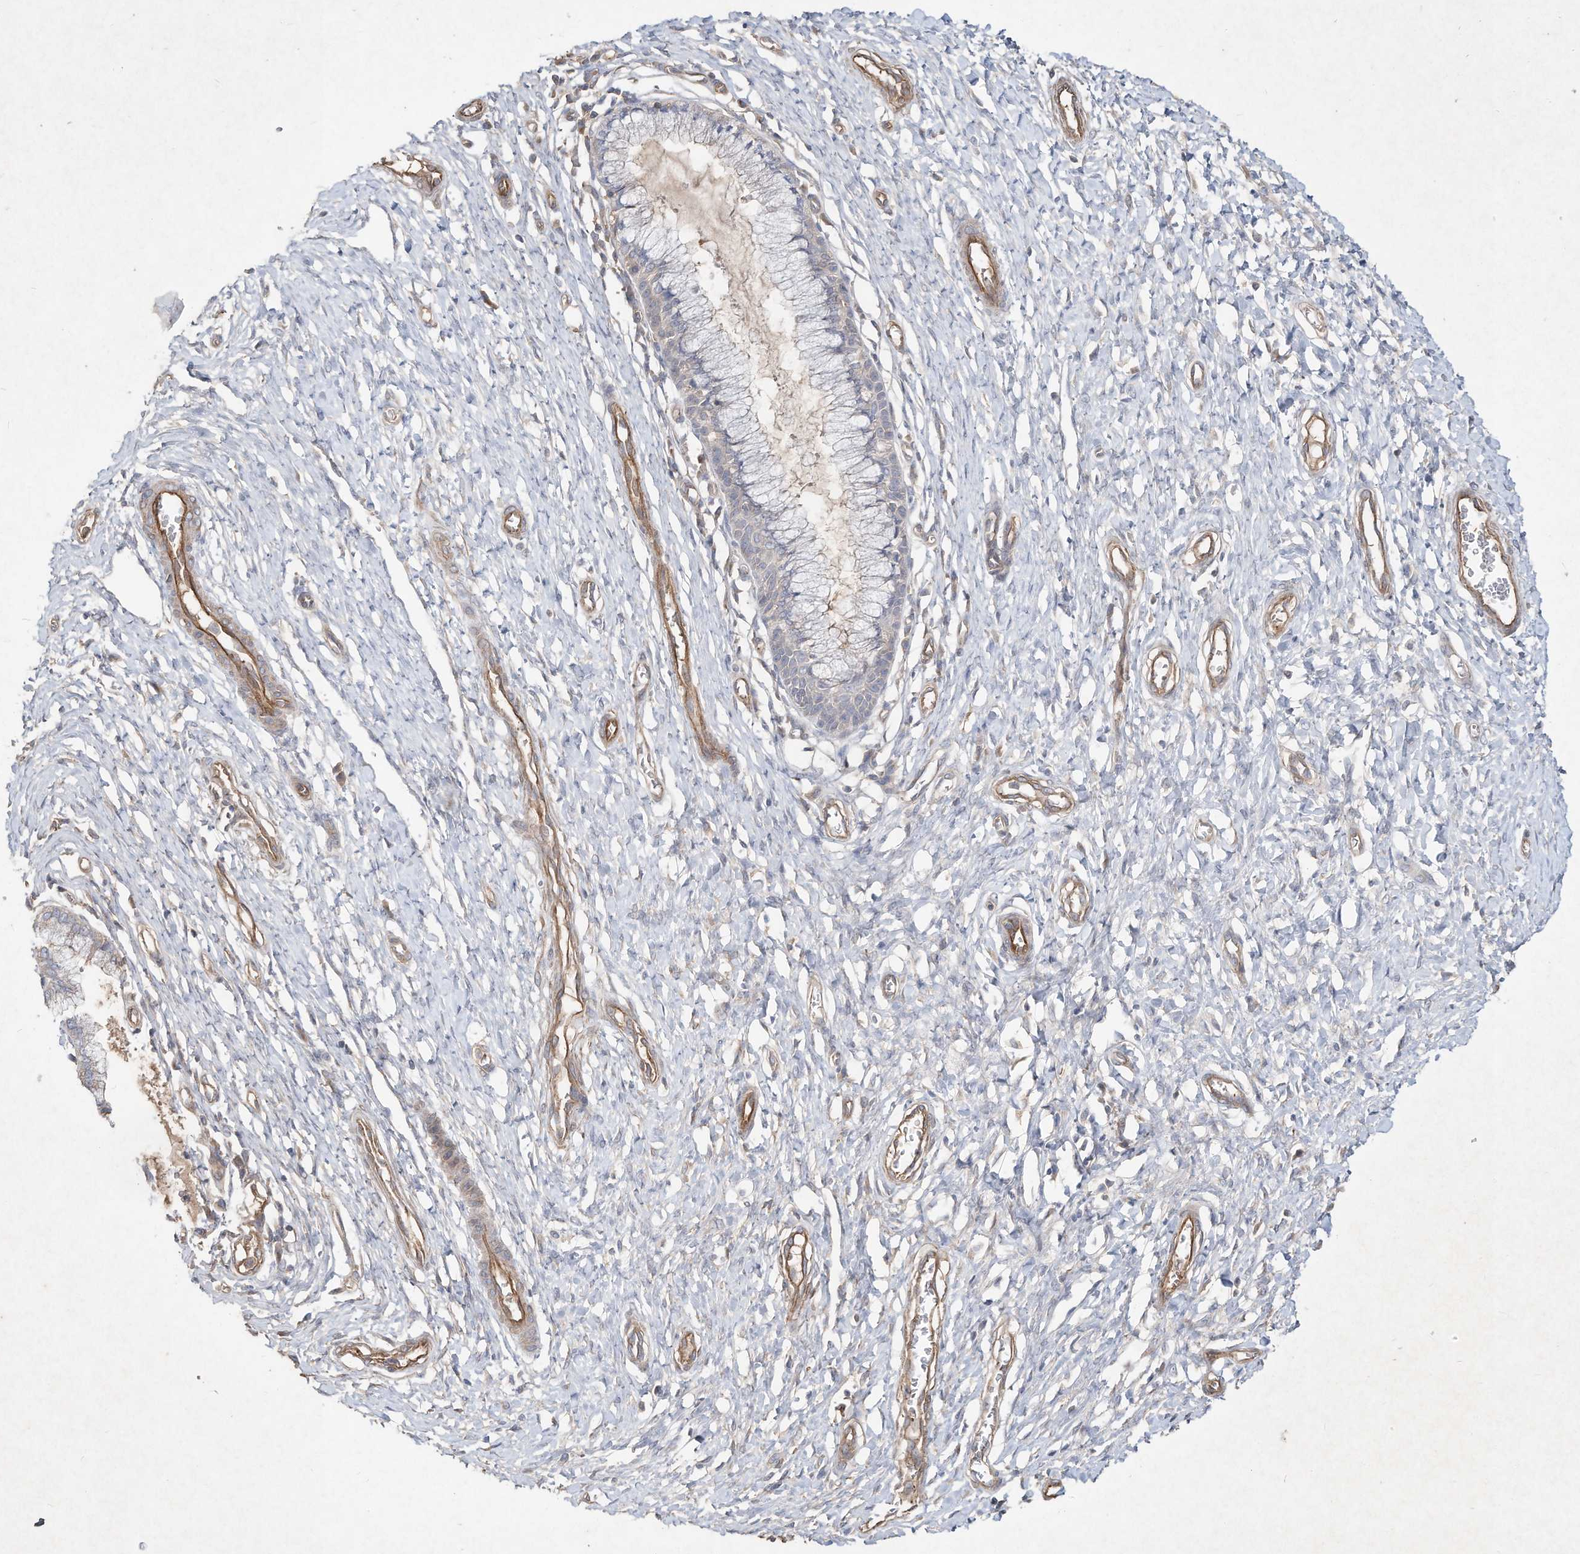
{"staining": {"intensity": "weak", "quantity": "<25%", "location": "cytoplasmic/membranous"}, "tissue": "cervix", "cell_type": "Glandular cells", "image_type": "normal", "snomed": [{"axis": "morphology", "description": "Normal tissue, NOS"}, {"axis": "topography", "description": "Cervix"}], "caption": "An IHC photomicrograph of benign cervix is shown. There is no staining in glandular cells of cervix.", "gene": "HTR5A", "patient": {"sex": "female", "age": 55}}